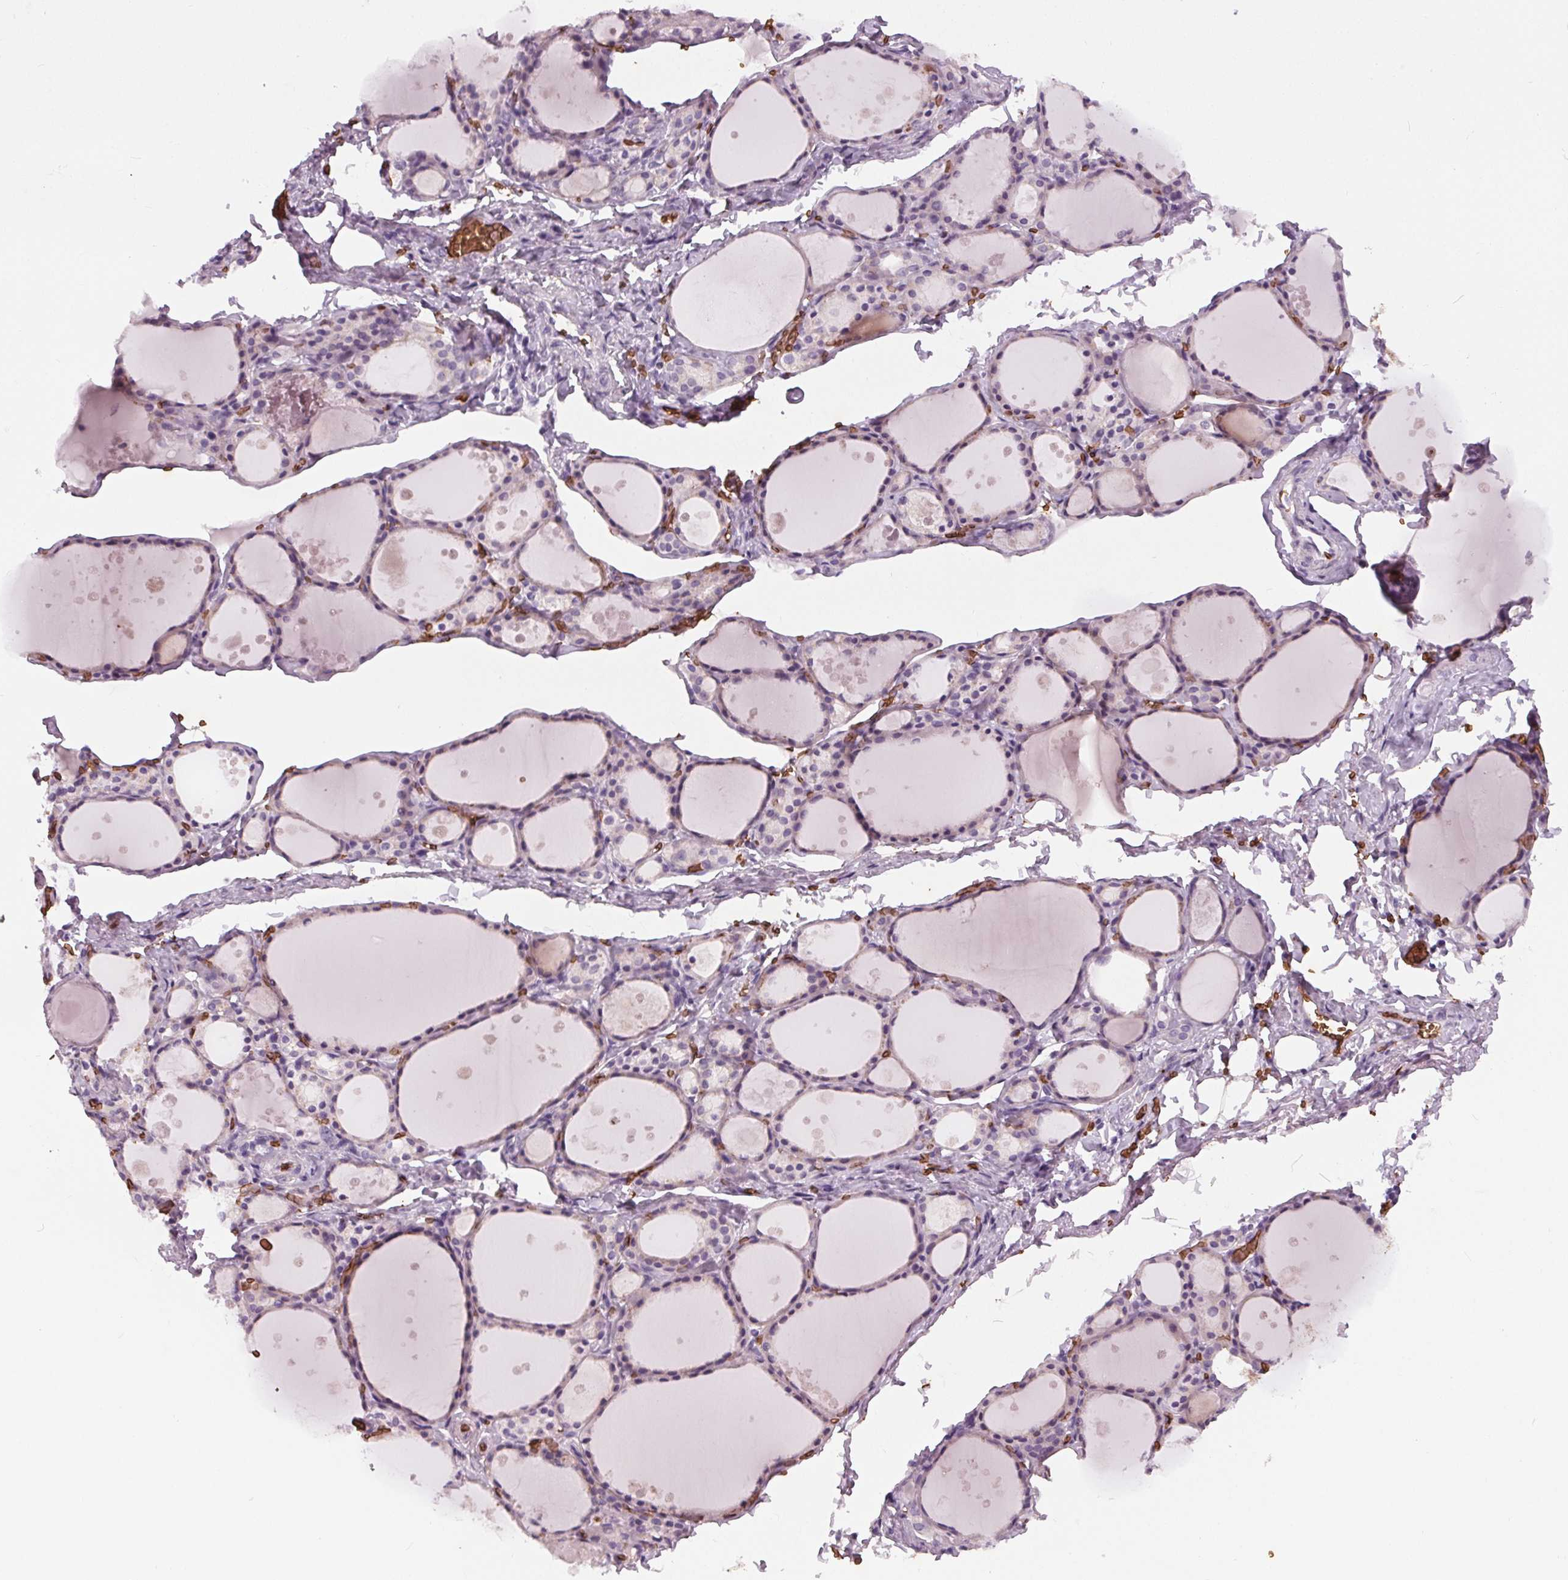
{"staining": {"intensity": "negative", "quantity": "none", "location": "none"}, "tissue": "thyroid gland", "cell_type": "Glandular cells", "image_type": "normal", "snomed": [{"axis": "morphology", "description": "Normal tissue, NOS"}, {"axis": "topography", "description": "Thyroid gland"}], "caption": "Glandular cells are negative for protein expression in normal human thyroid gland. (DAB (3,3'-diaminobenzidine) immunohistochemistry with hematoxylin counter stain).", "gene": "SLC4A1", "patient": {"sex": "male", "age": 68}}